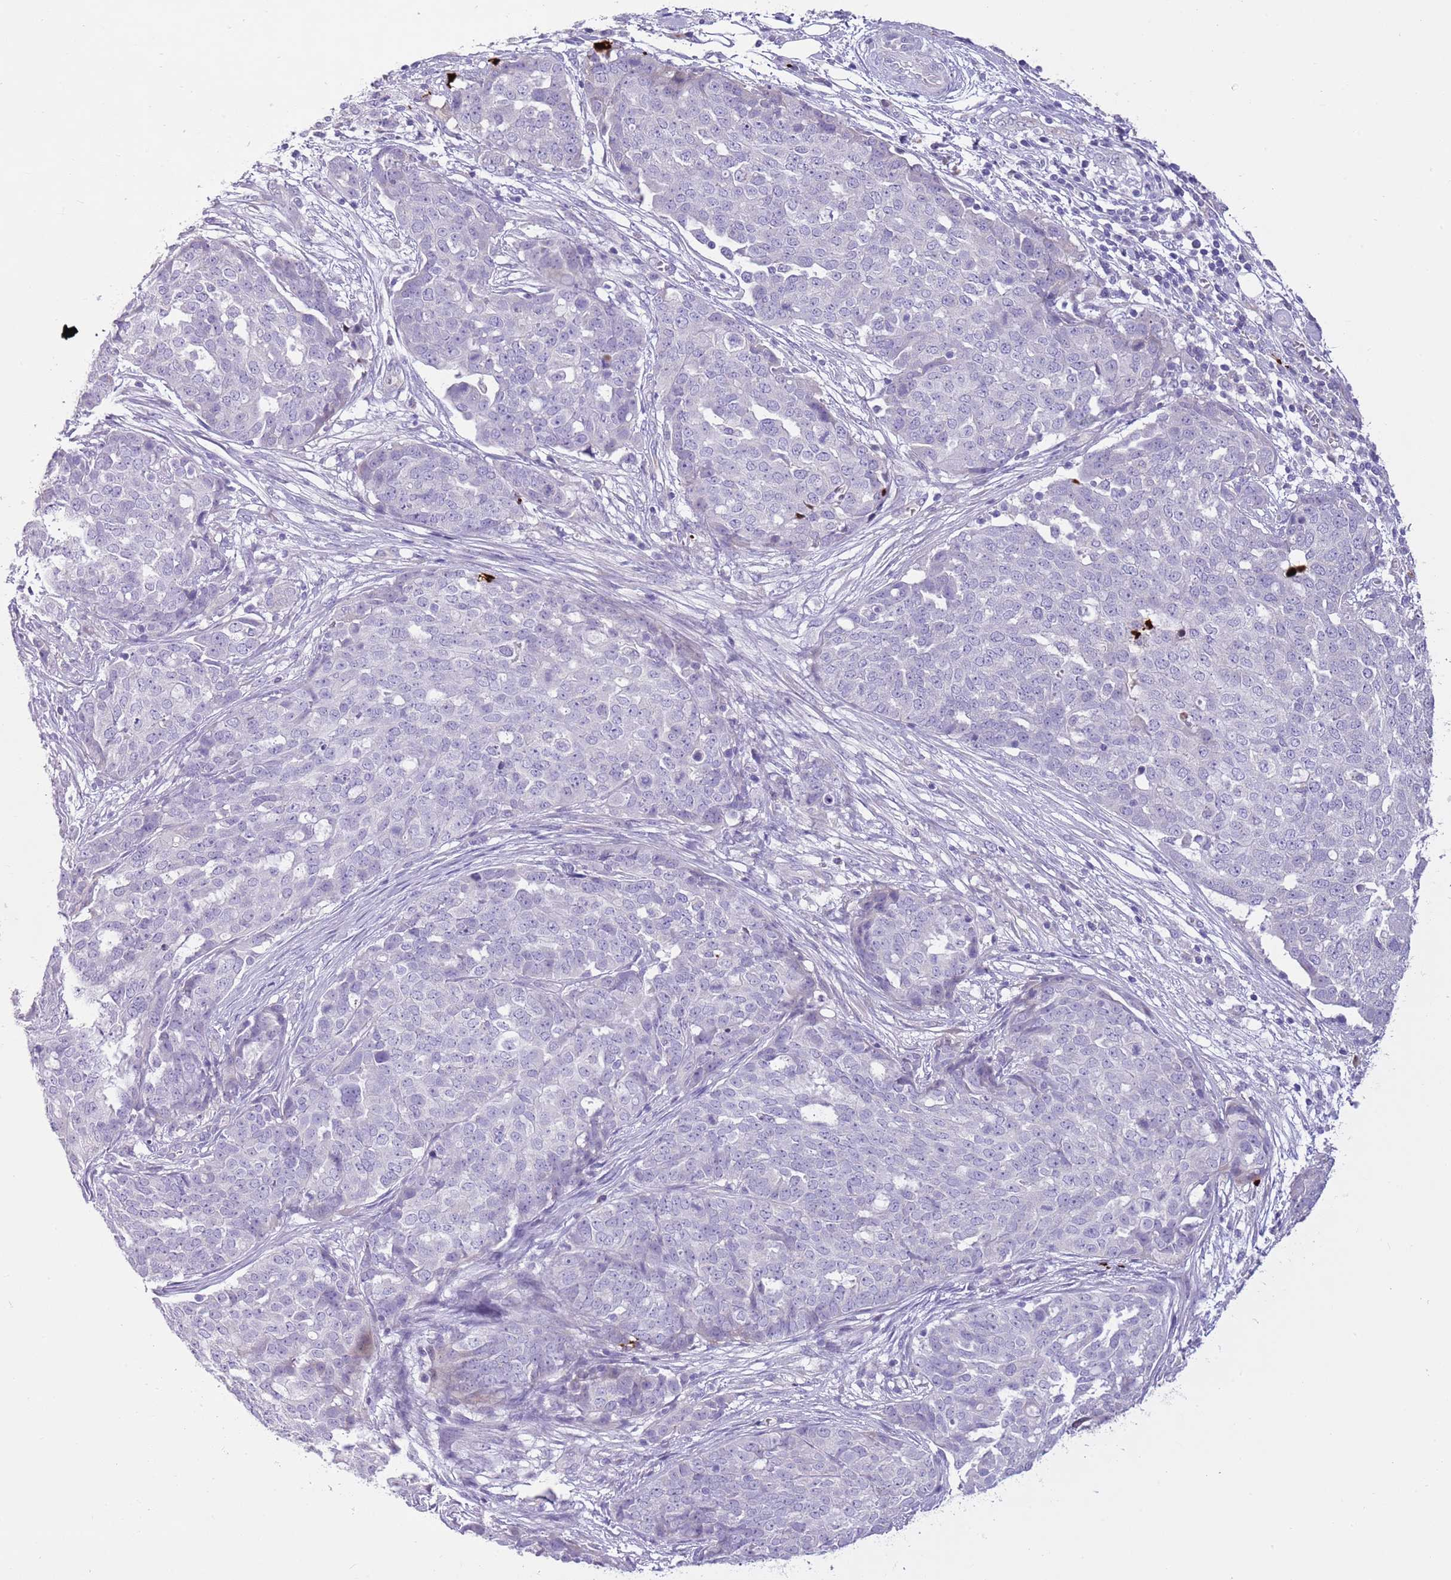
{"staining": {"intensity": "negative", "quantity": "none", "location": "none"}, "tissue": "ovarian cancer", "cell_type": "Tumor cells", "image_type": "cancer", "snomed": [{"axis": "morphology", "description": "Cystadenocarcinoma, serous, NOS"}, {"axis": "topography", "description": "Soft tissue"}, {"axis": "topography", "description": "Ovary"}], "caption": "This is an immunohistochemistry (IHC) image of human ovarian serous cystadenocarcinoma. There is no positivity in tumor cells.", "gene": "CLEC2A", "patient": {"sex": "female", "age": 57}}